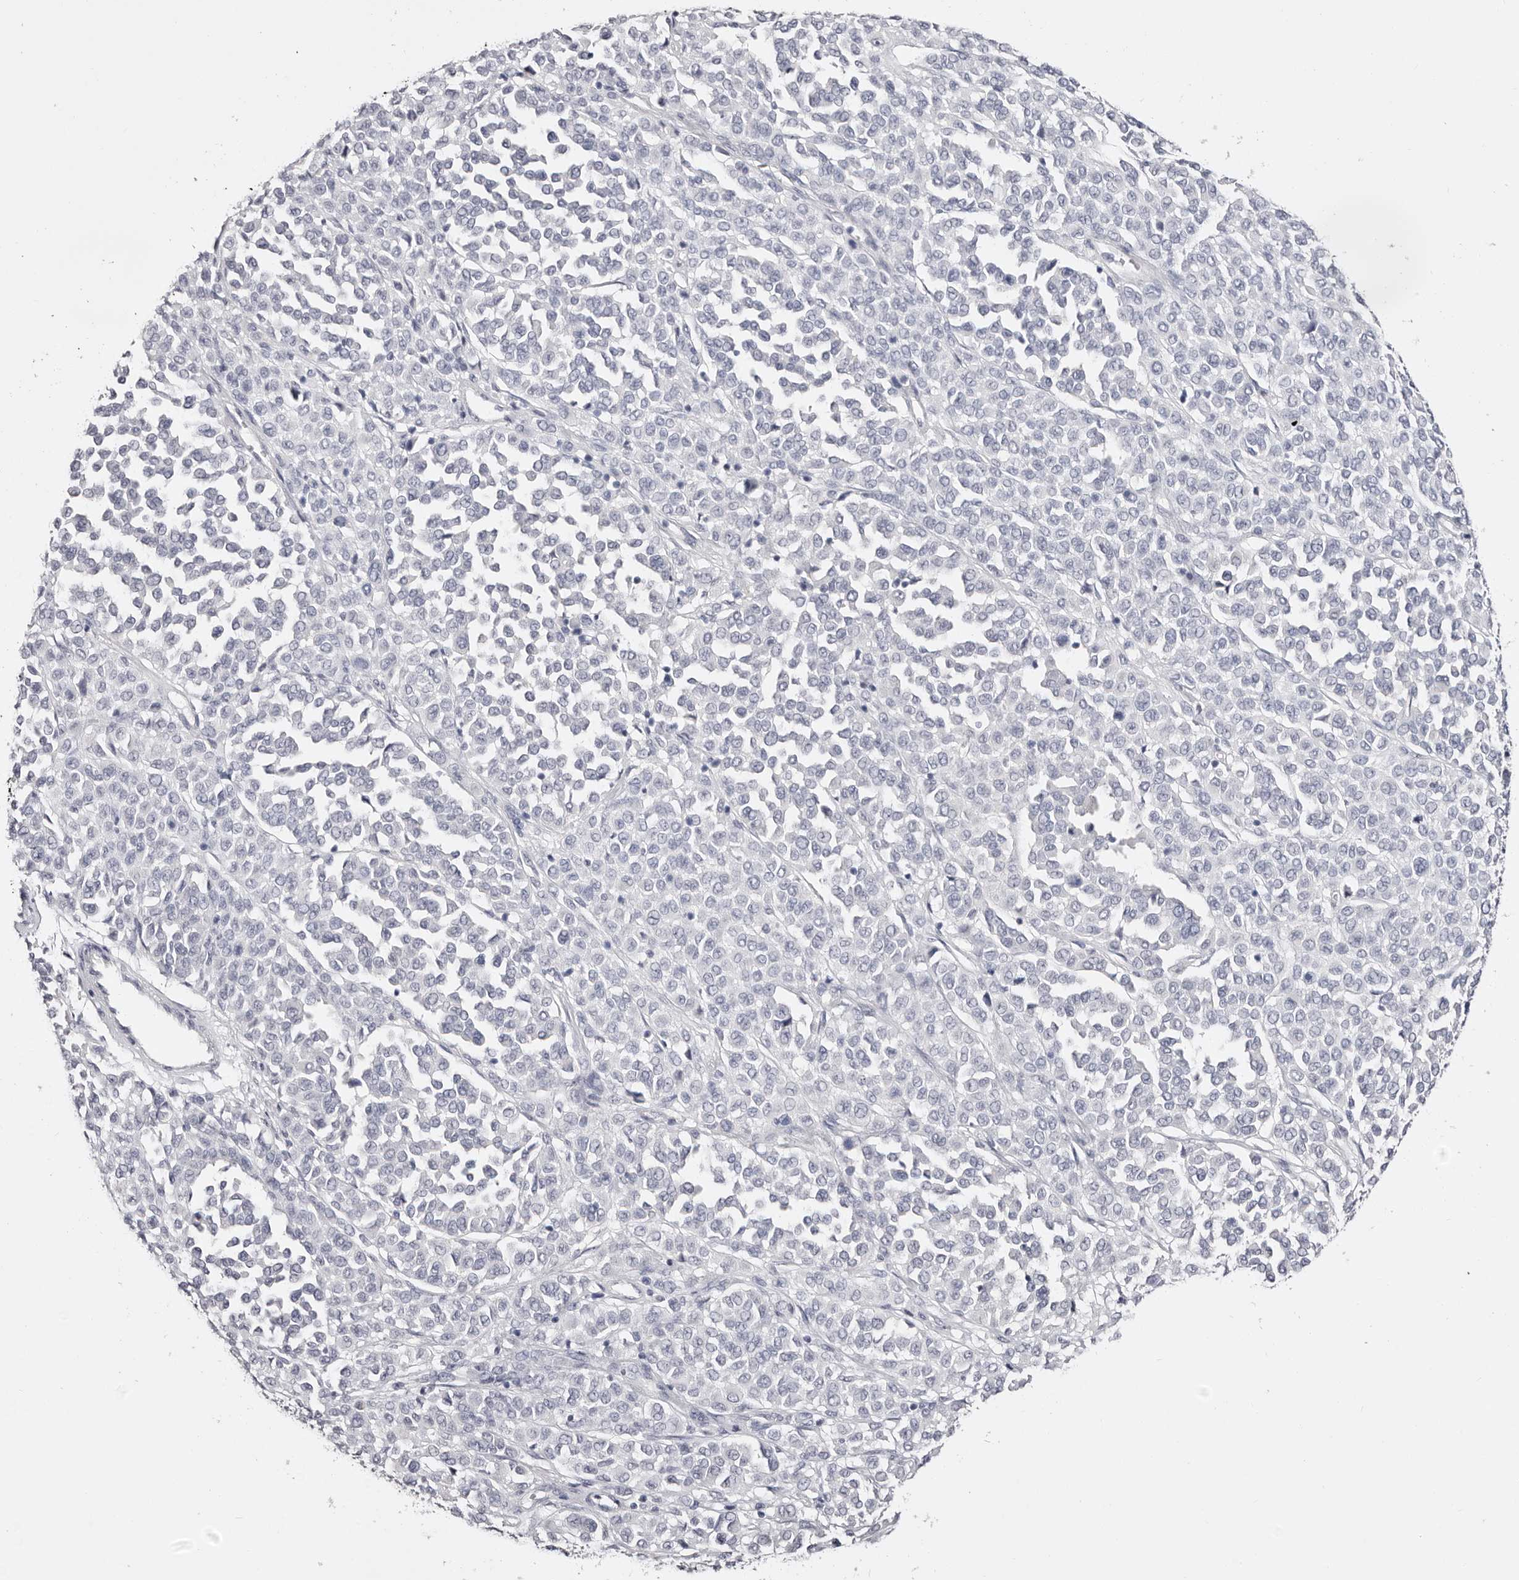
{"staining": {"intensity": "negative", "quantity": "none", "location": "none"}, "tissue": "melanoma", "cell_type": "Tumor cells", "image_type": "cancer", "snomed": [{"axis": "morphology", "description": "Malignant melanoma, Metastatic site"}, {"axis": "topography", "description": "Pancreas"}], "caption": "Tumor cells are negative for protein expression in human melanoma.", "gene": "AKNAD1", "patient": {"sex": "female", "age": 30}}